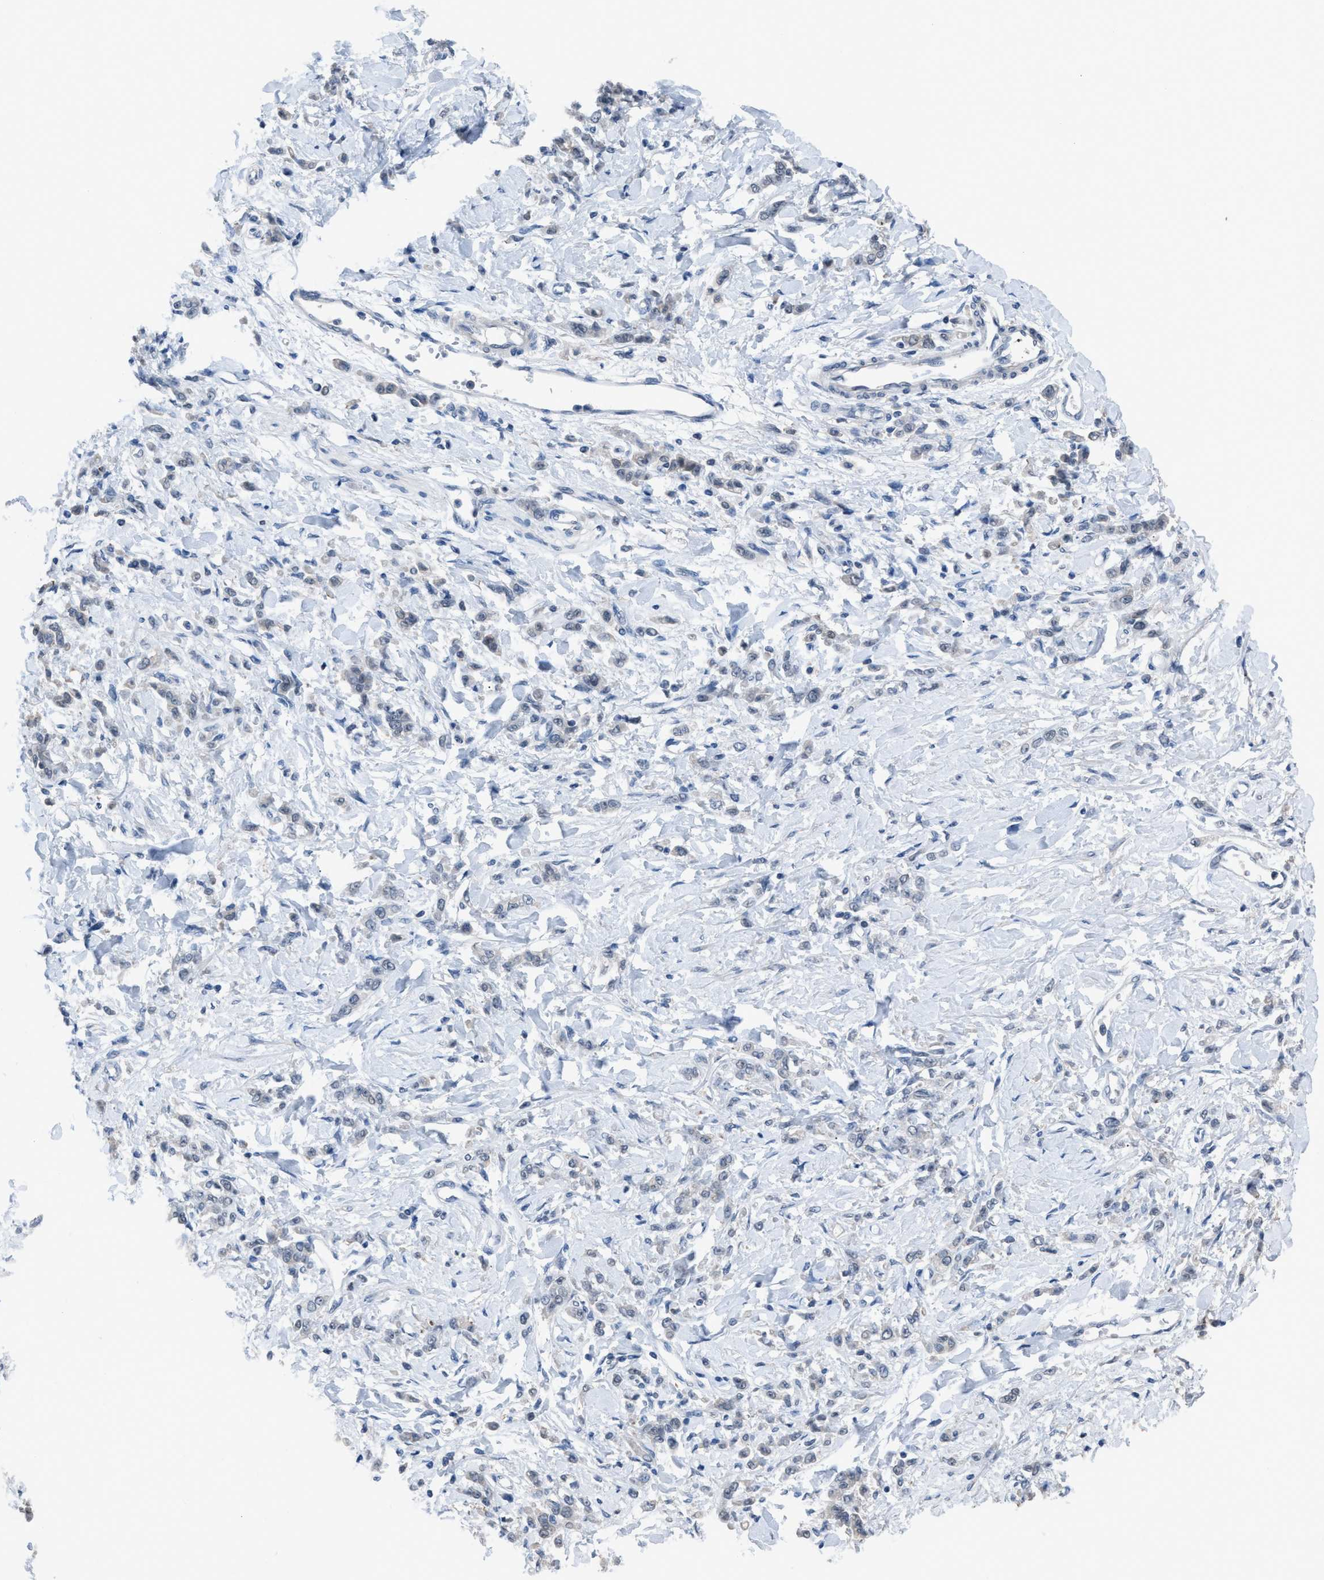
{"staining": {"intensity": "negative", "quantity": "none", "location": "none"}, "tissue": "stomach cancer", "cell_type": "Tumor cells", "image_type": "cancer", "snomed": [{"axis": "morphology", "description": "Normal tissue, NOS"}, {"axis": "morphology", "description": "Adenocarcinoma, NOS"}, {"axis": "topography", "description": "Stomach"}], "caption": "Stomach cancer stained for a protein using immunohistochemistry exhibits no positivity tumor cells.", "gene": "ANAPC11", "patient": {"sex": "male", "age": 82}}